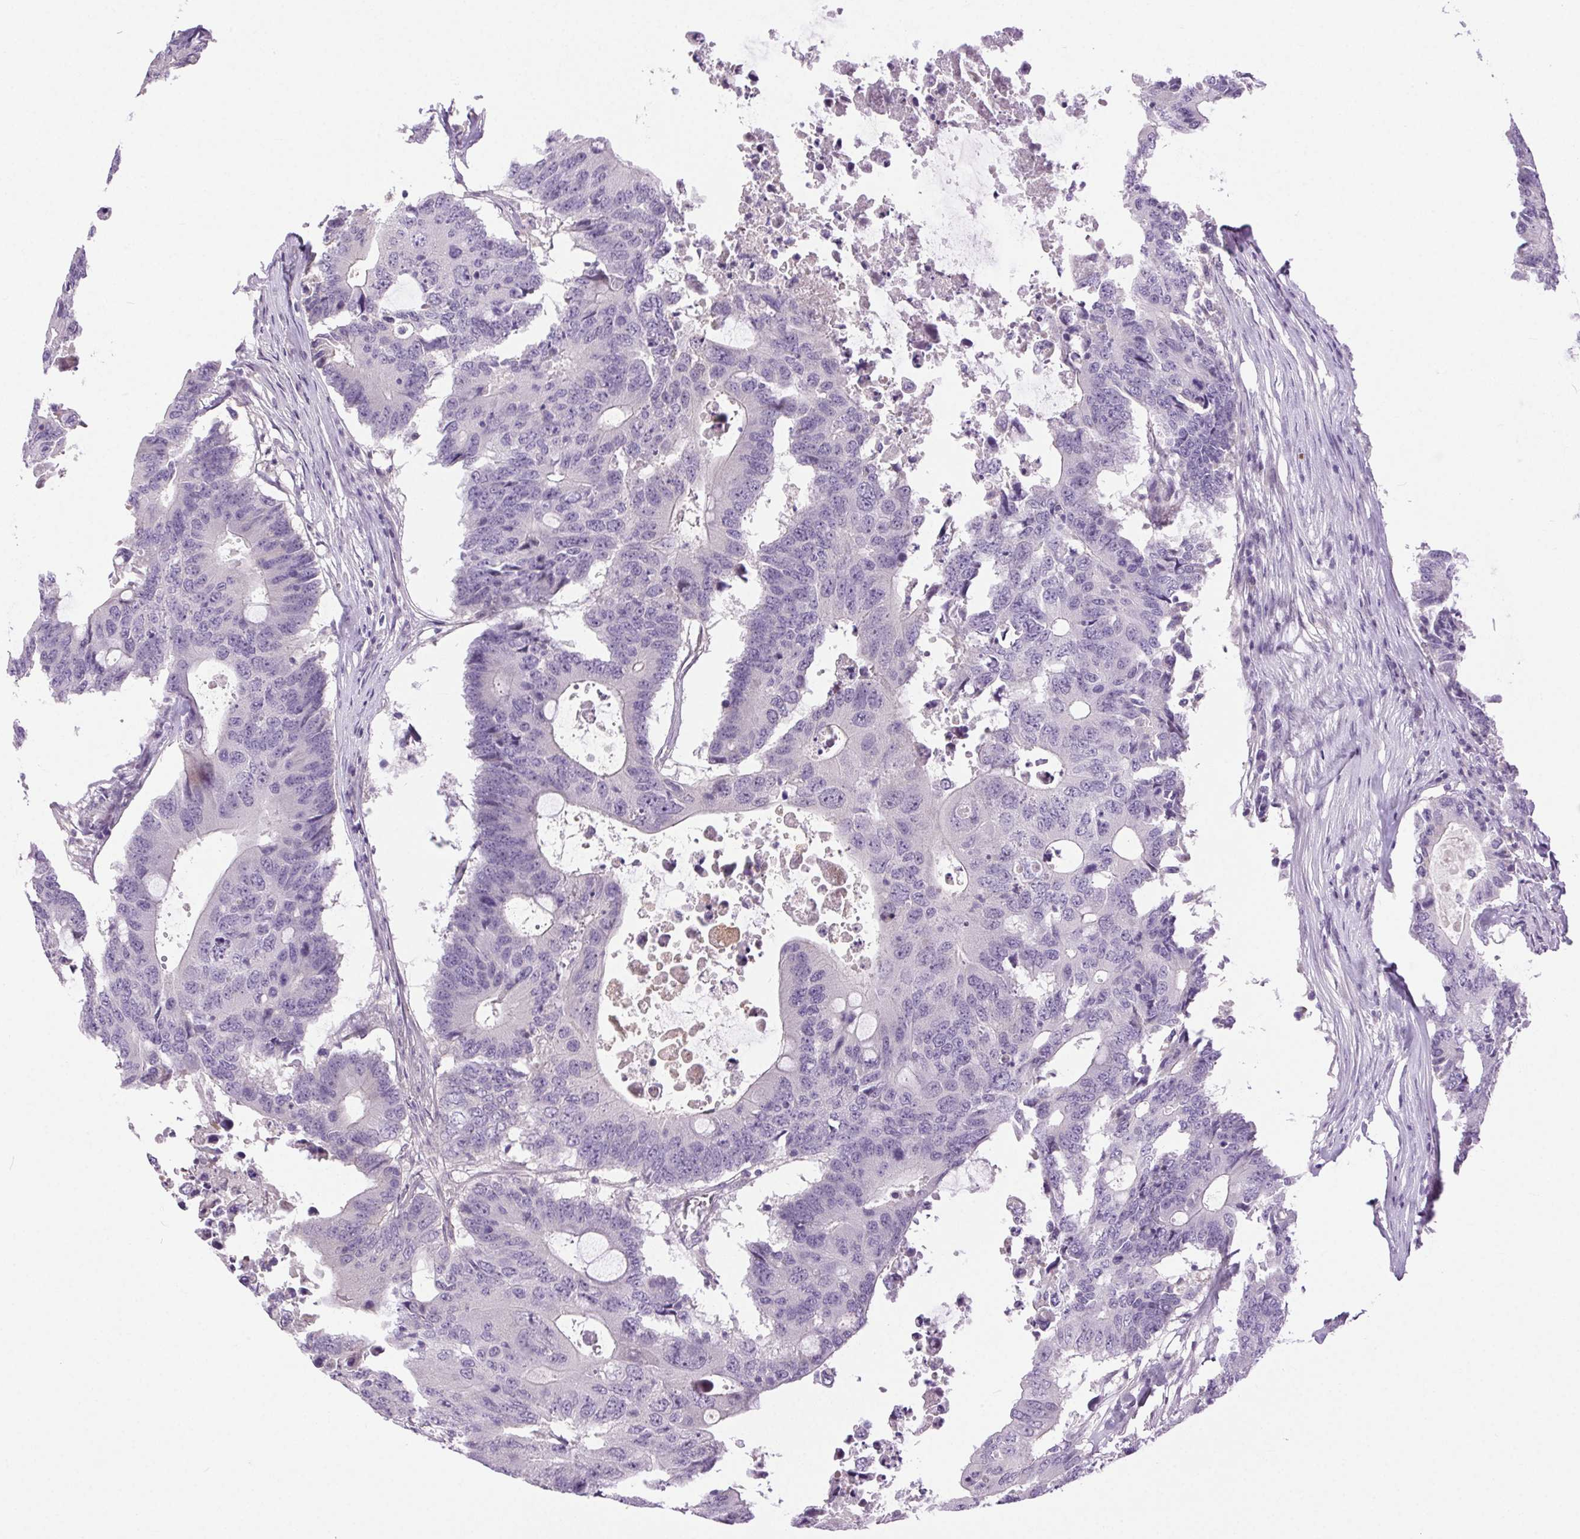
{"staining": {"intensity": "negative", "quantity": "none", "location": "none"}, "tissue": "colorectal cancer", "cell_type": "Tumor cells", "image_type": "cancer", "snomed": [{"axis": "morphology", "description": "Adenocarcinoma, NOS"}, {"axis": "topography", "description": "Colon"}], "caption": "The immunohistochemistry image has no significant expression in tumor cells of adenocarcinoma (colorectal) tissue.", "gene": "SYT11", "patient": {"sex": "male", "age": 71}}